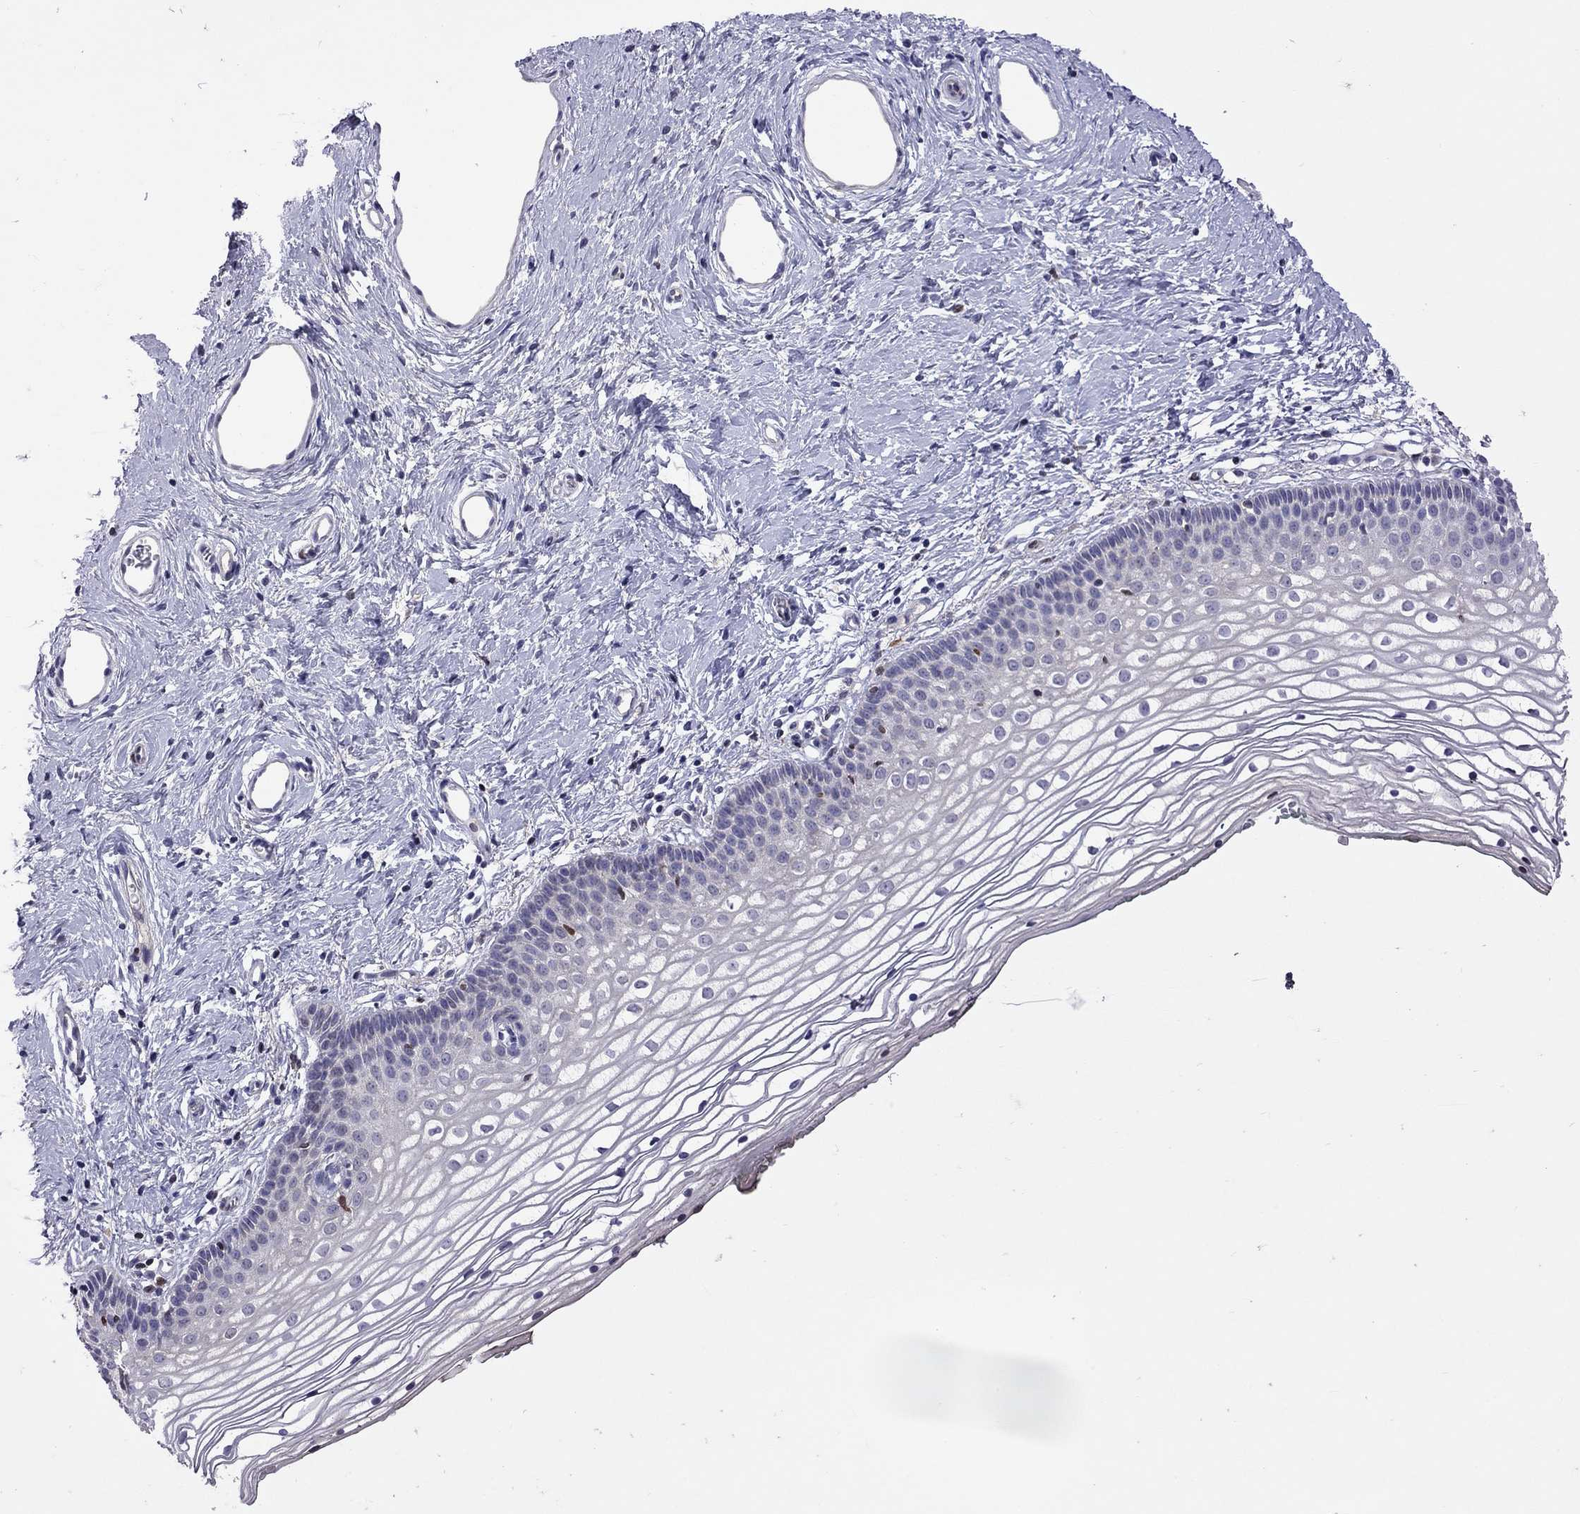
{"staining": {"intensity": "negative", "quantity": "none", "location": "none"}, "tissue": "vagina", "cell_type": "Squamous epithelial cells", "image_type": "normal", "snomed": [{"axis": "morphology", "description": "Normal tissue, NOS"}, {"axis": "topography", "description": "Vagina"}], "caption": "Micrograph shows no protein expression in squamous epithelial cells of normal vagina.", "gene": "SERPINA3", "patient": {"sex": "female", "age": 36}}